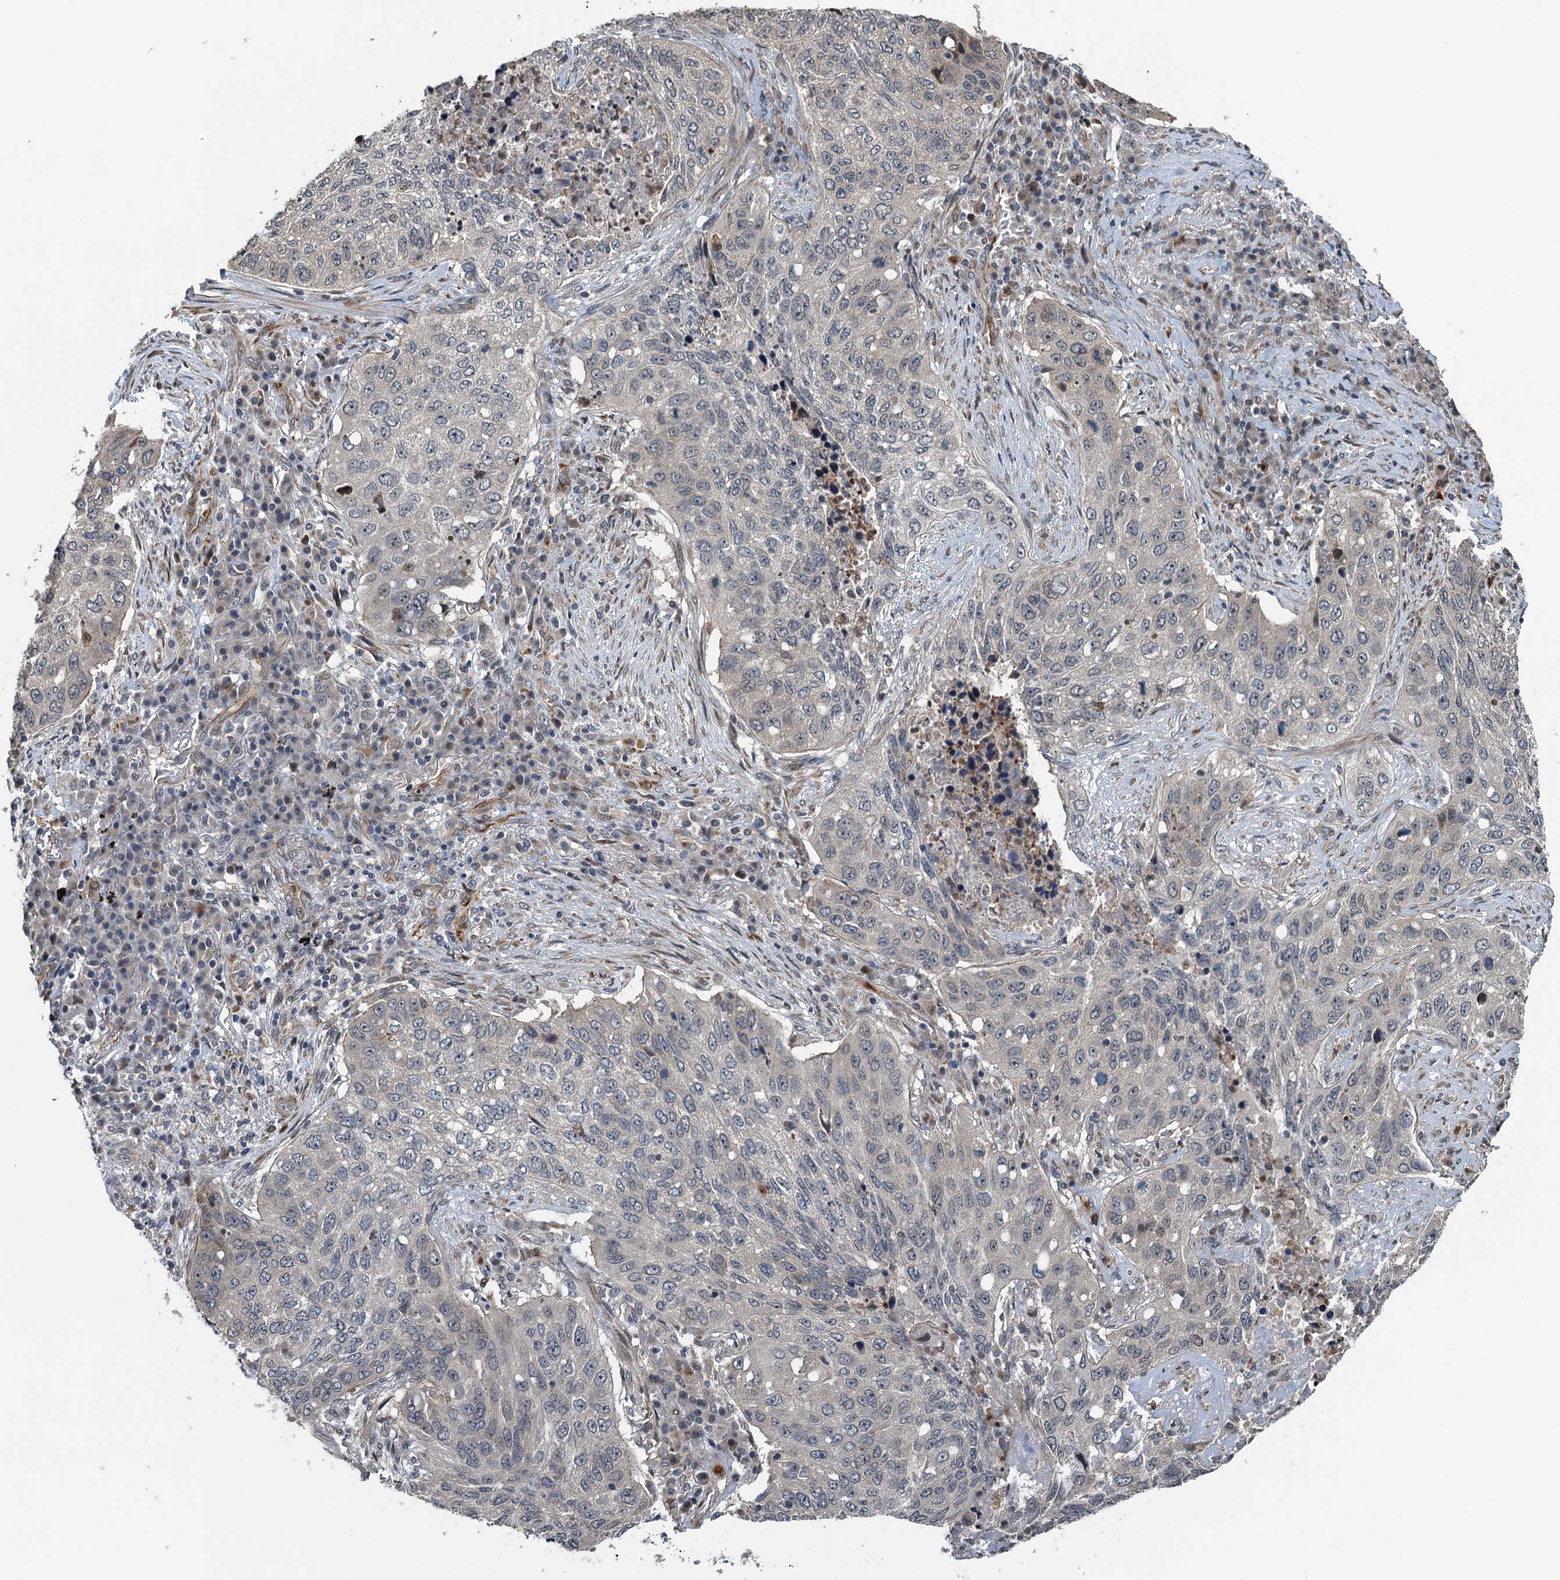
{"staining": {"intensity": "negative", "quantity": "none", "location": "none"}, "tissue": "lung cancer", "cell_type": "Tumor cells", "image_type": "cancer", "snomed": [{"axis": "morphology", "description": "Squamous cell carcinoma, NOS"}, {"axis": "topography", "description": "Lung"}], "caption": "Immunohistochemistry (IHC) of human lung cancer shows no staining in tumor cells.", "gene": "WHAMM", "patient": {"sex": "female", "age": 63}}